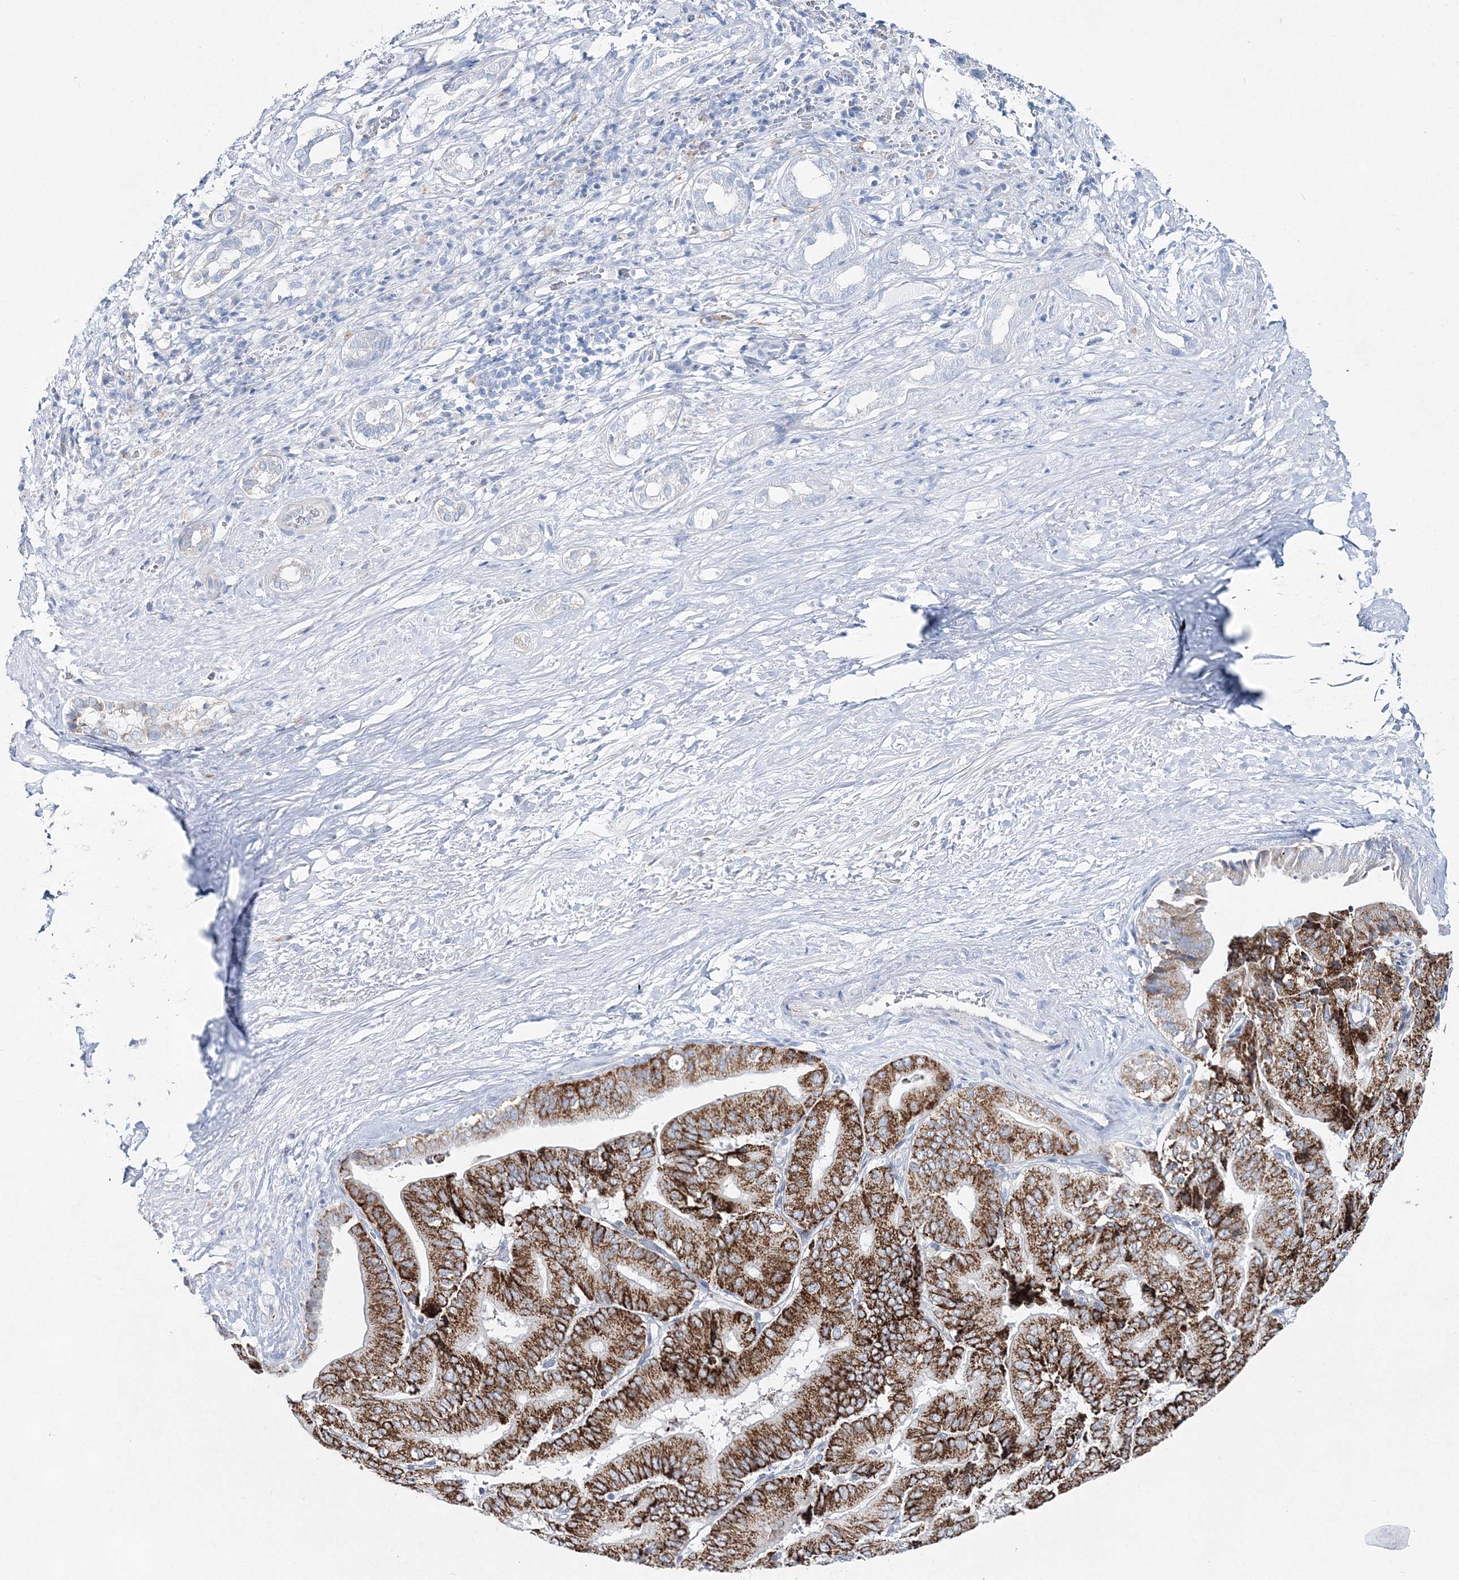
{"staining": {"intensity": "strong", "quantity": ">75%", "location": "cytoplasmic/membranous"}, "tissue": "liver cancer", "cell_type": "Tumor cells", "image_type": "cancer", "snomed": [{"axis": "morphology", "description": "Cholangiocarcinoma"}, {"axis": "topography", "description": "Liver"}], "caption": "Tumor cells show strong cytoplasmic/membranous positivity in approximately >75% of cells in liver cancer (cholangiocarcinoma).", "gene": "HIBCH", "patient": {"sex": "female", "age": 75}}